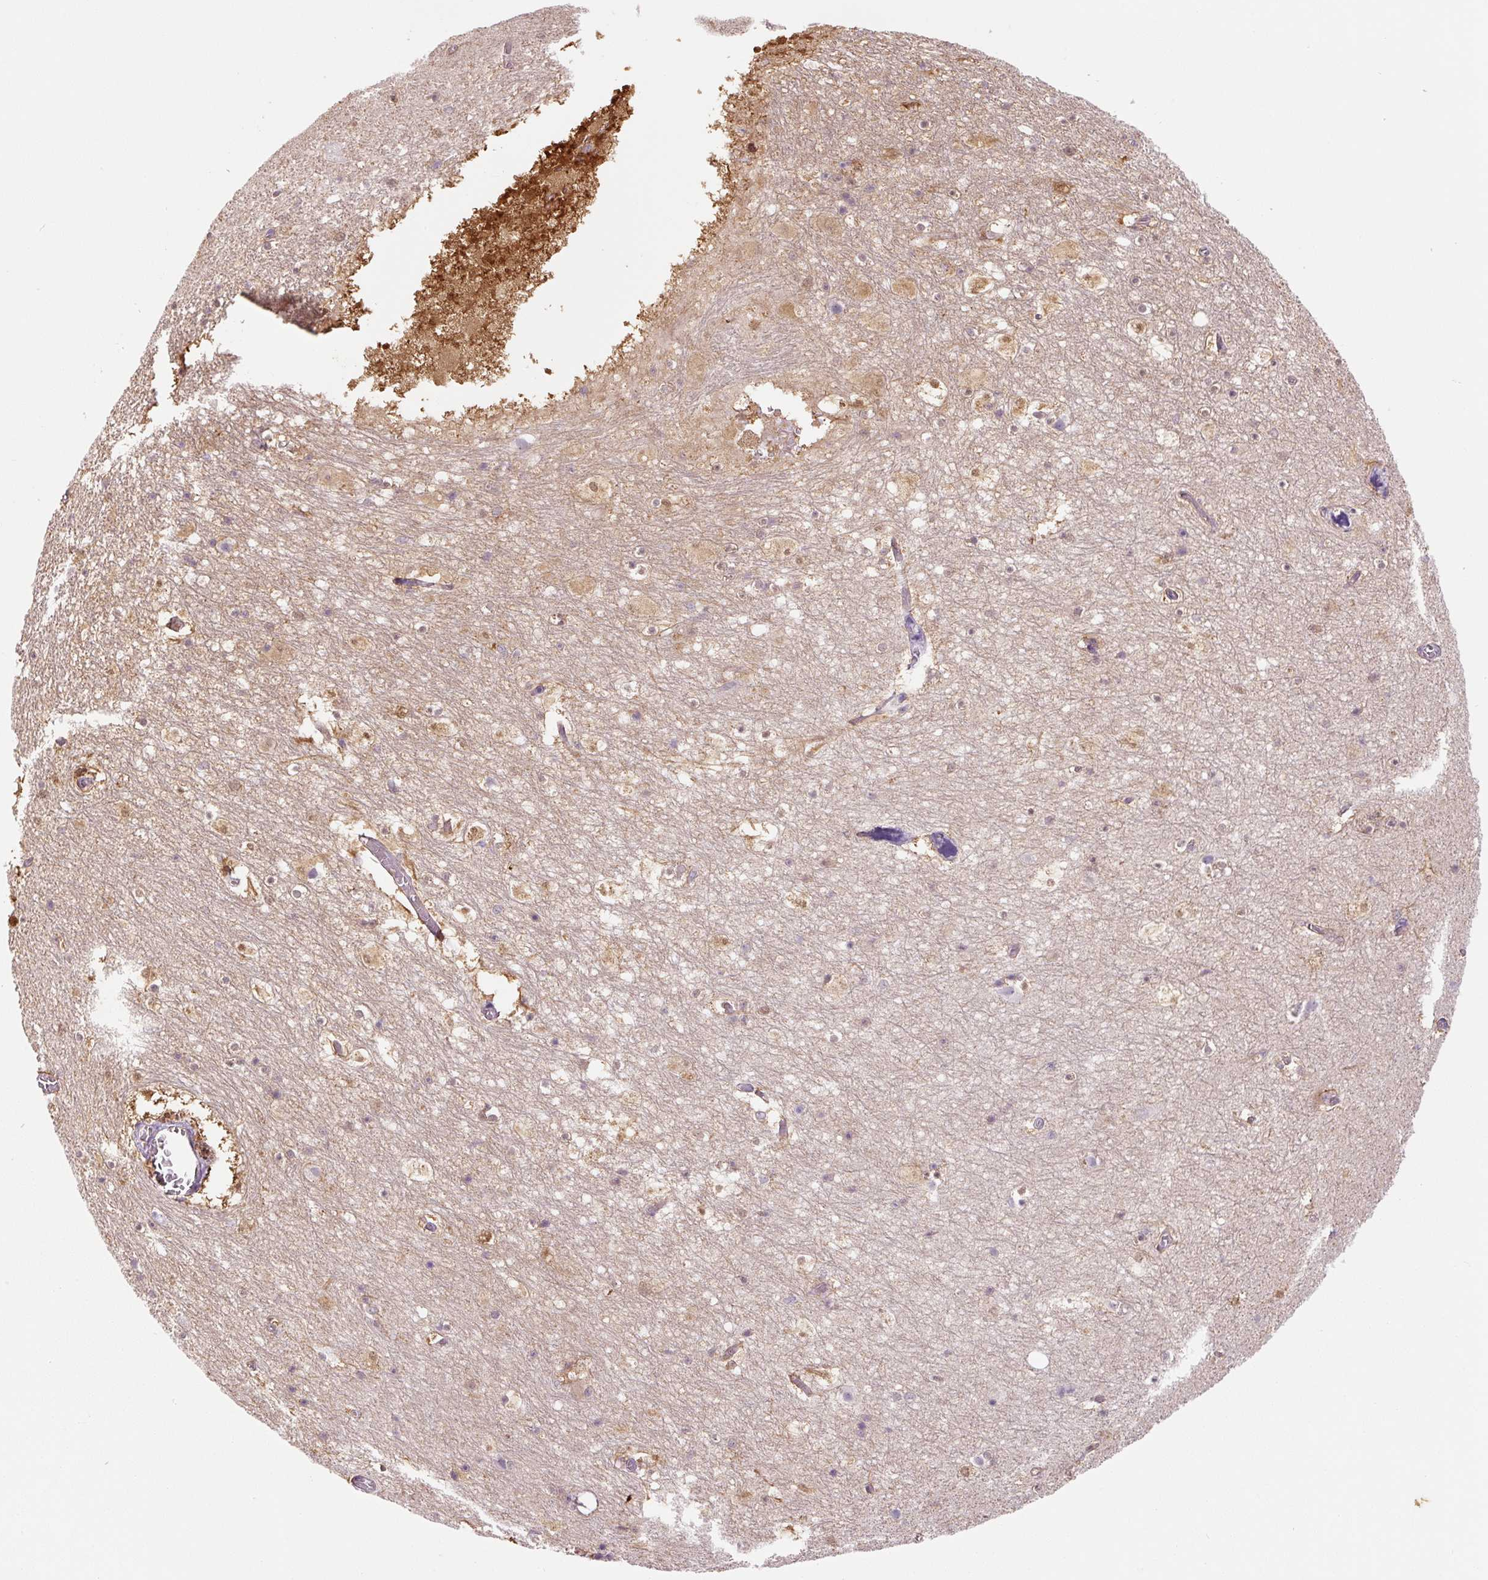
{"staining": {"intensity": "moderate", "quantity": "<25%", "location": "cytoplasmic/membranous,nuclear"}, "tissue": "hippocampus", "cell_type": "Glial cells", "image_type": "normal", "snomed": [{"axis": "morphology", "description": "Normal tissue, NOS"}, {"axis": "topography", "description": "Hippocampus"}], "caption": "Unremarkable hippocampus demonstrates moderate cytoplasmic/membranous,nuclear positivity in approximately <25% of glial cells.", "gene": "SPSB2", "patient": {"sex": "female", "age": 52}}